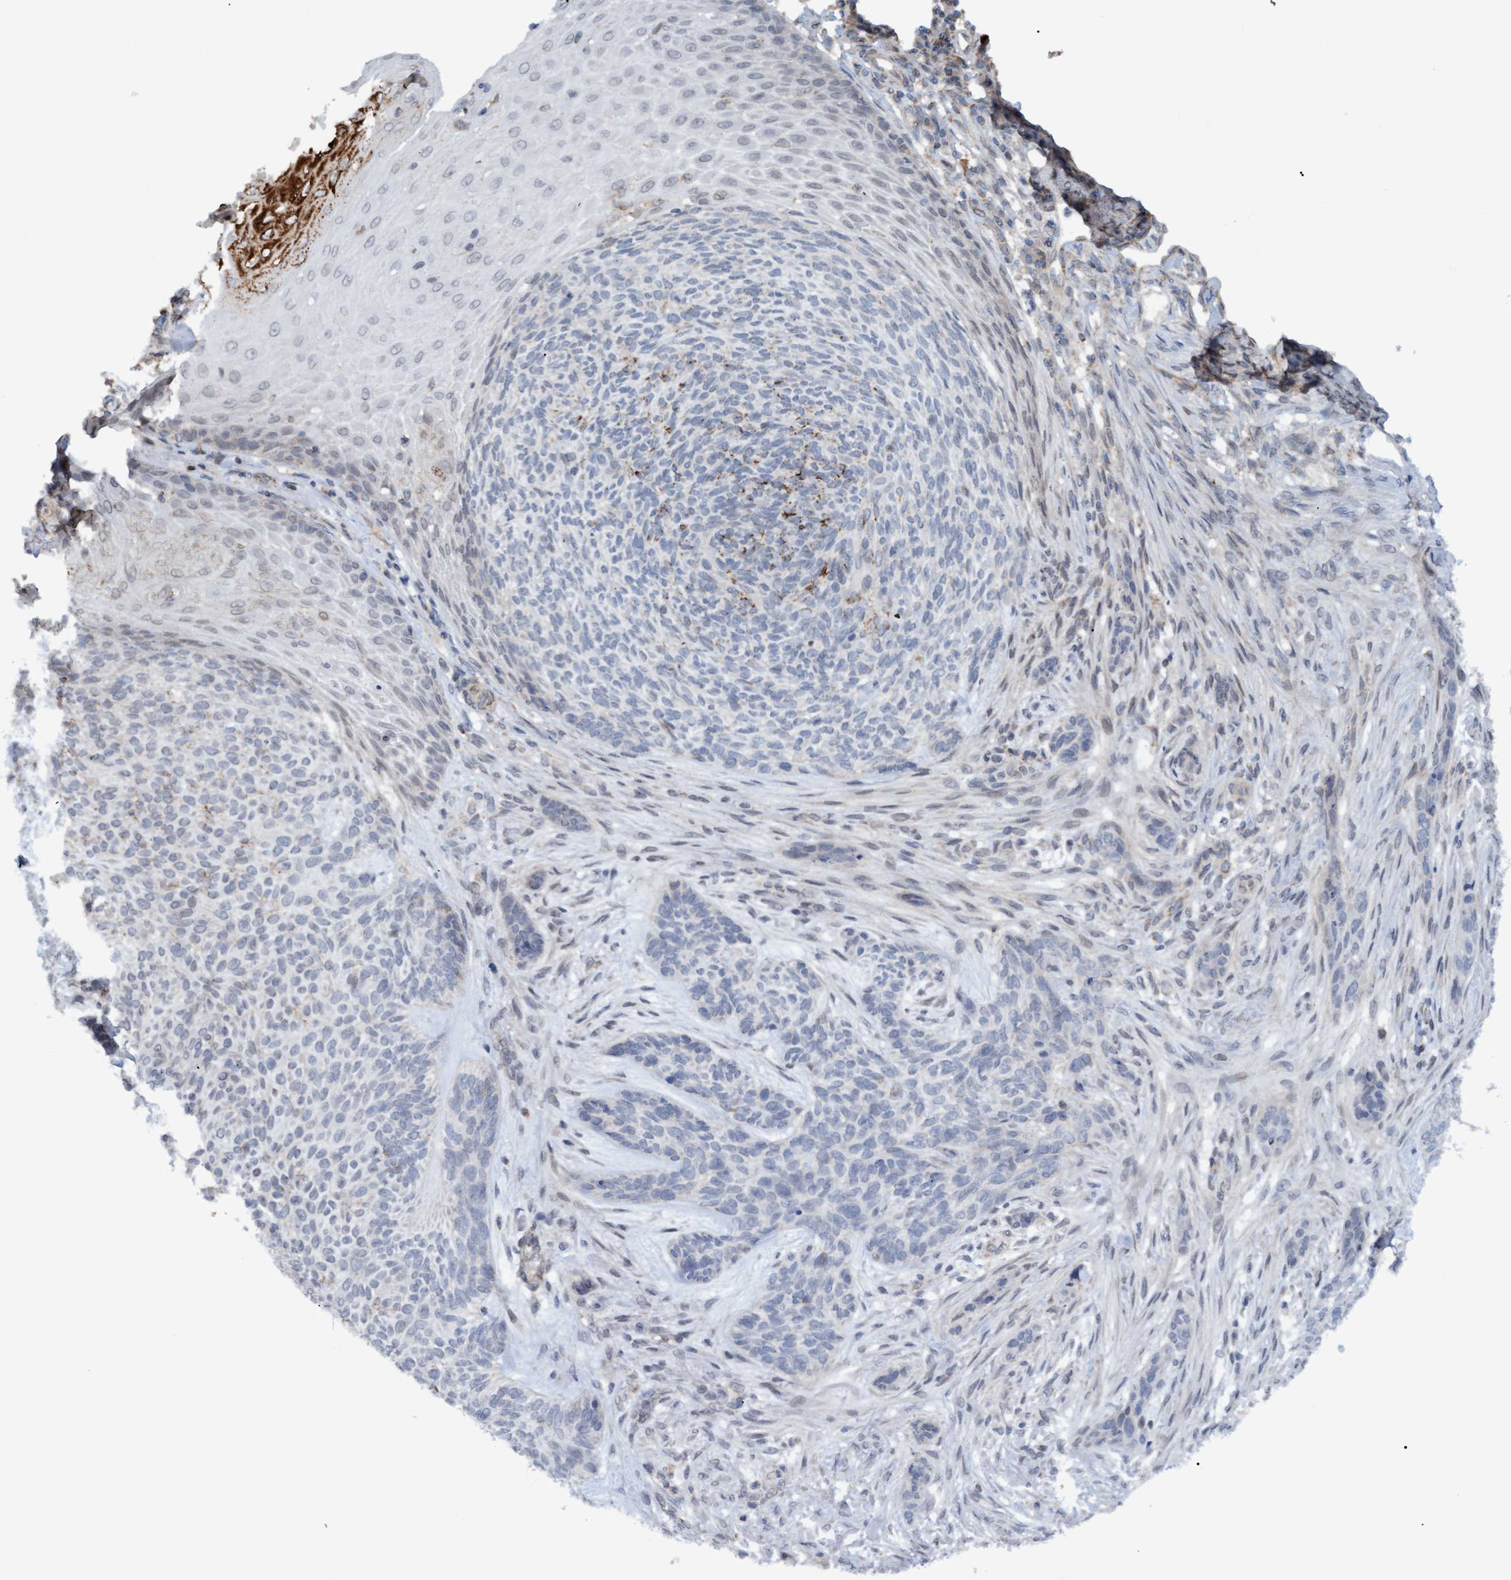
{"staining": {"intensity": "weak", "quantity": "<25%", "location": "cytoplasmic/membranous"}, "tissue": "skin cancer", "cell_type": "Tumor cells", "image_type": "cancer", "snomed": [{"axis": "morphology", "description": "Basal cell carcinoma"}, {"axis": "topography", "description": "Skin"}], "caption": "The micrograph displays no staining of tumor cells in skin basal cell carcinoma.", "gene": "MGLL", "patient": {"sex": "male", "age": 55}}